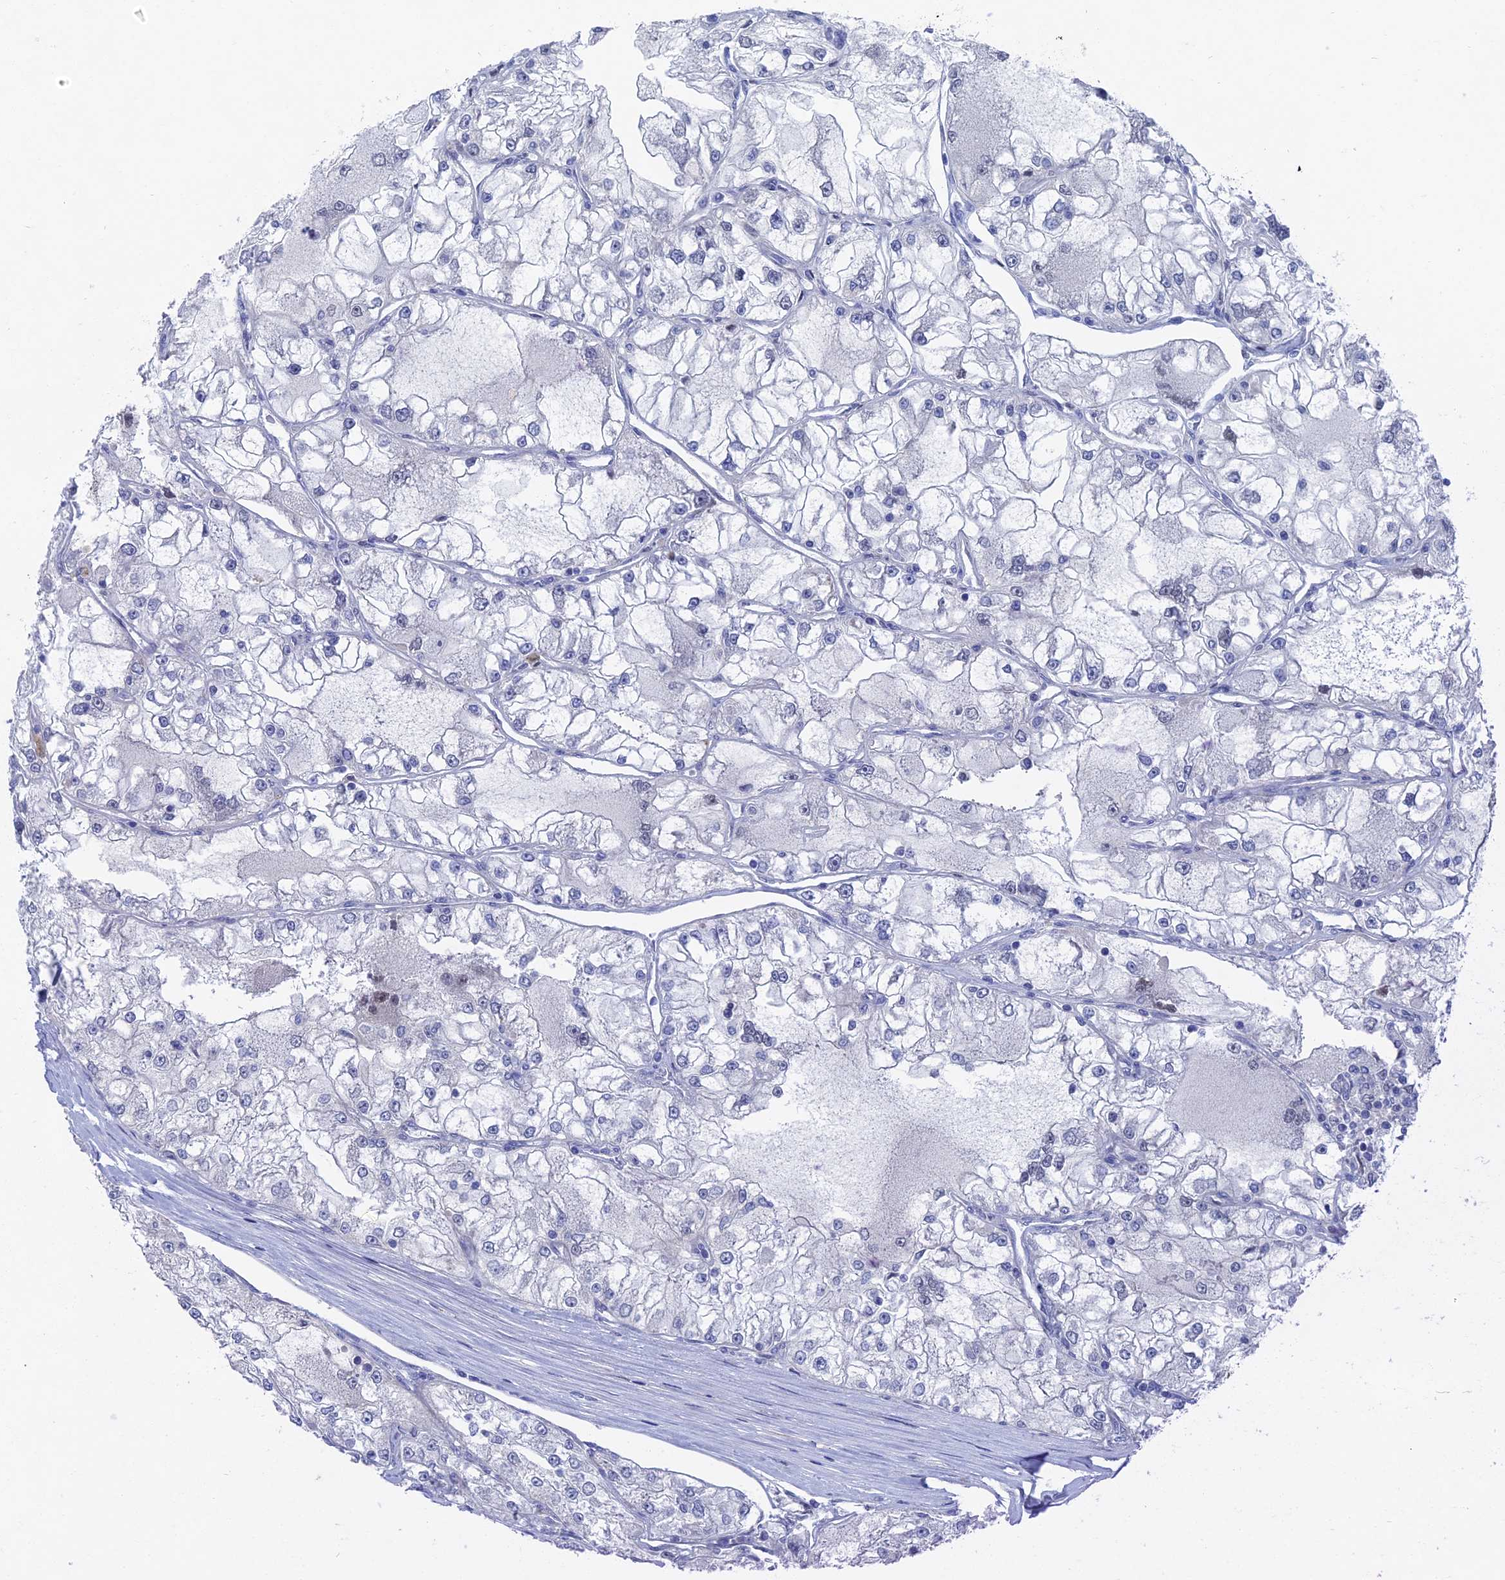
{"staining": {"intensity": "negative", "quantity": "none", "location": "none"}, "tissue": "renal cancer", "cell_type": "Tumor cells", "image_type": "cancer", "snomed": [{"axis": "morphology", "description": "Adenocarcinoma, NOS"}, {"axis": "topography", "description": "Kidney"}], "caption": "Immunohistochemical staining of human adenocarcinoma (renal) exhibits no significant staining in tumor cells.", "gene": "HIGD1A", "patient": {"sex": "female", "age": 72}}